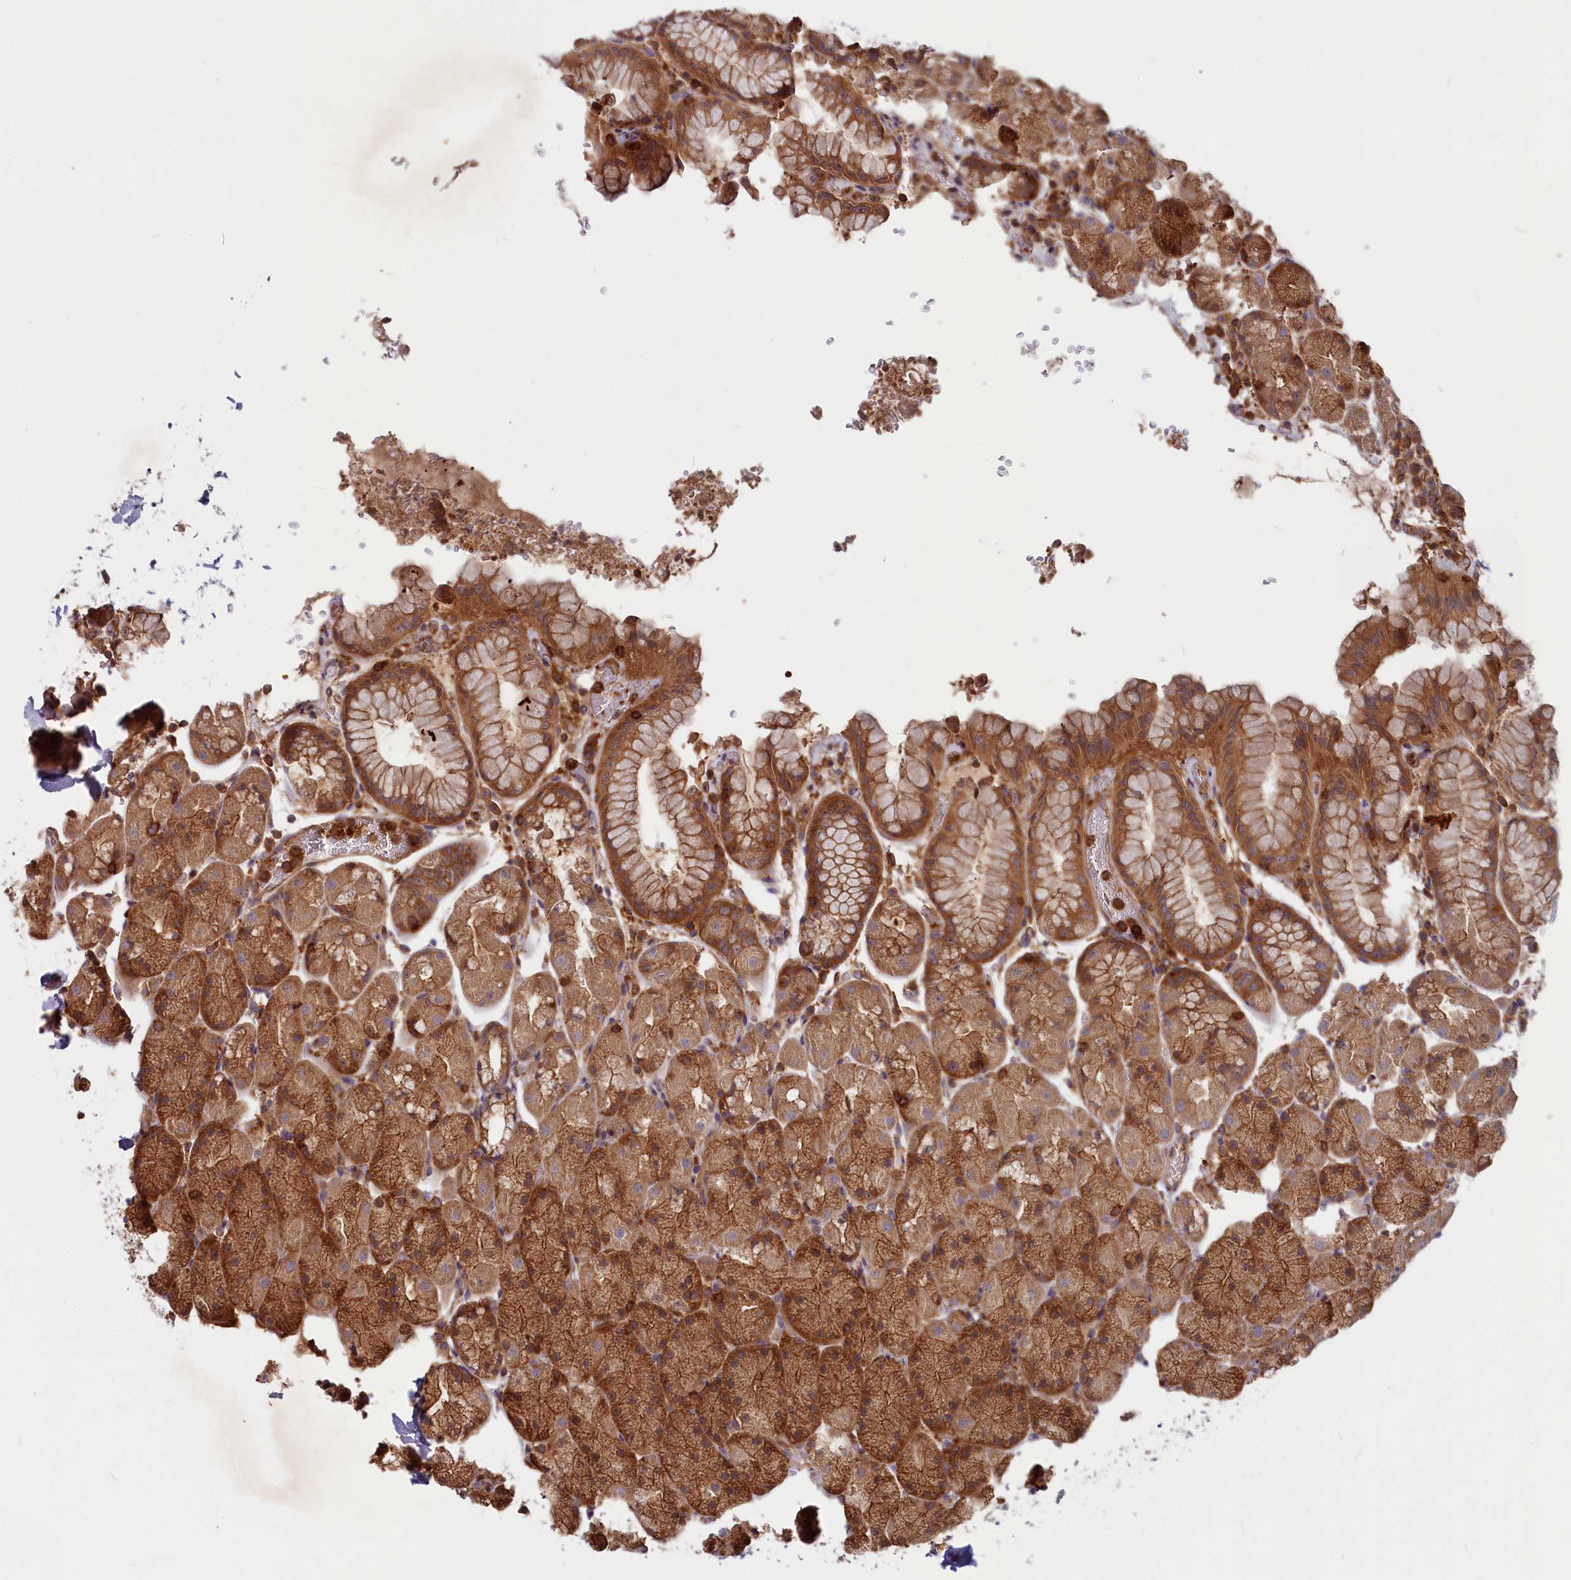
{"staining": {"intensity": "moderate", "quantity": ">75%", "location": "cytoplasmic/membranous"}, "tissue": "stomach", "cell_type": "Glandular cells", "image_type": "normal", "snomed": [{"axis": "morphology", "description": "Normal tissue, NOS"}, {"axis": "topography", "description": "Stomach, upper"}, {"axis": "topography", "description": "Stomach, lower"}], "caption": "Immunohistochemistry image of benign stomach: human stomach stained using immunohistochemistry exhibits medium levels of moderate protein expression localized specifically in the cytoplasmic/membranous of glandular cells, appearing as a cytoplasmic/membranous brown color.", "gene": "MYO9B", "patient": {"sex": "male", "age": 67}}